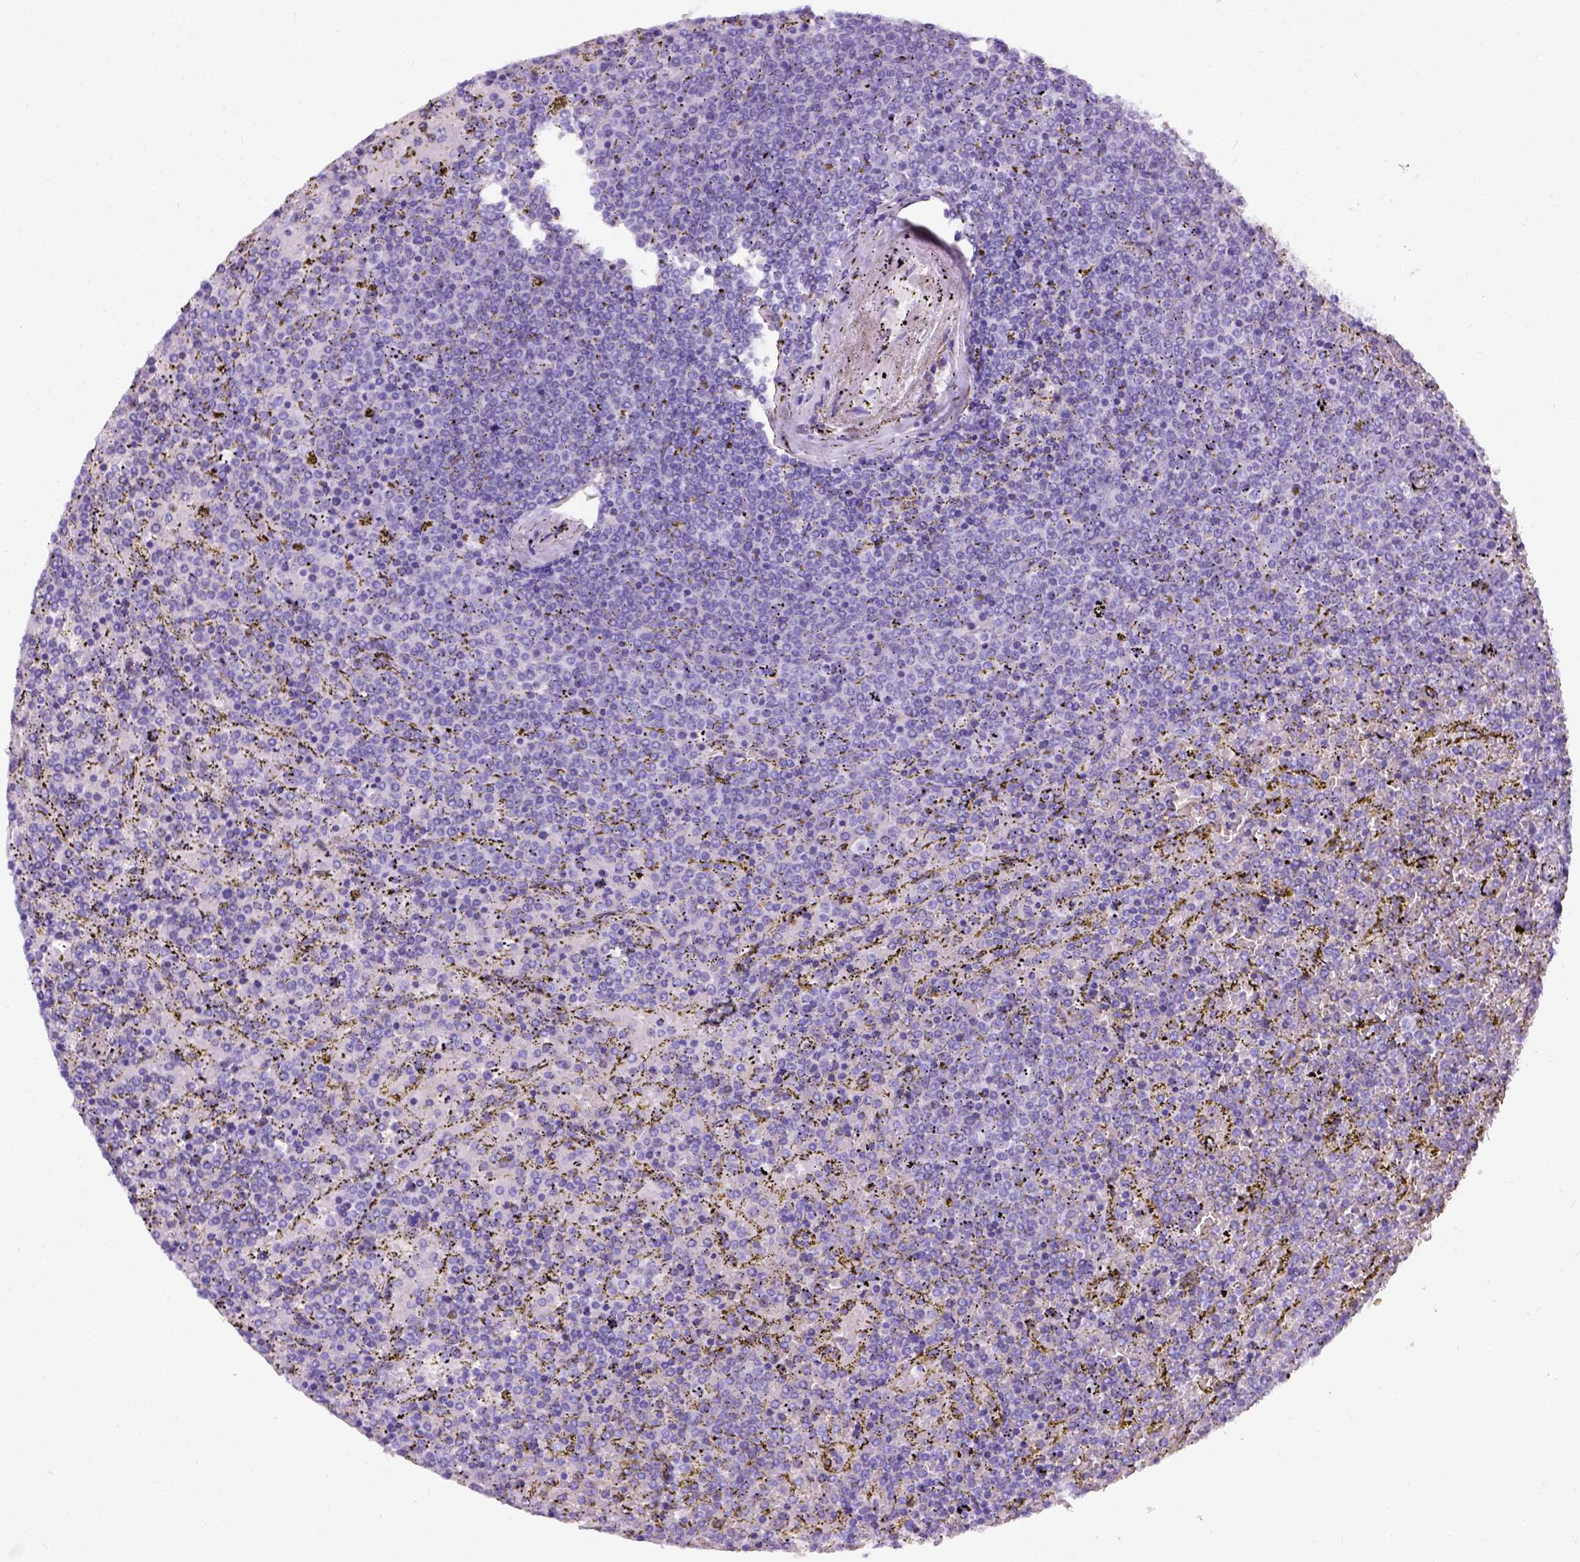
{"staining": {"intensity": "negative", "quantity": "none", "location": "none"}, "tissue": "lymphoma", "cell_type": "Tumor cells", "image_type": "cancer", "snomed": [{"axis": "morphology", "description": "Malignant lymphoma, non-Hodgkin's type, Low grade"}, {"axis": "topography", "description": "Spleen"}], "caption": "Immunohistochemistry (IHC) photomicrograph of human malignant lymphoma, non-Hodgkin's type (low-grade) stained for a protein (brown), which shows no positivity in tumor cells.", "gene": "C7orf57", "patient": {"sex": "female", "age": 77}}